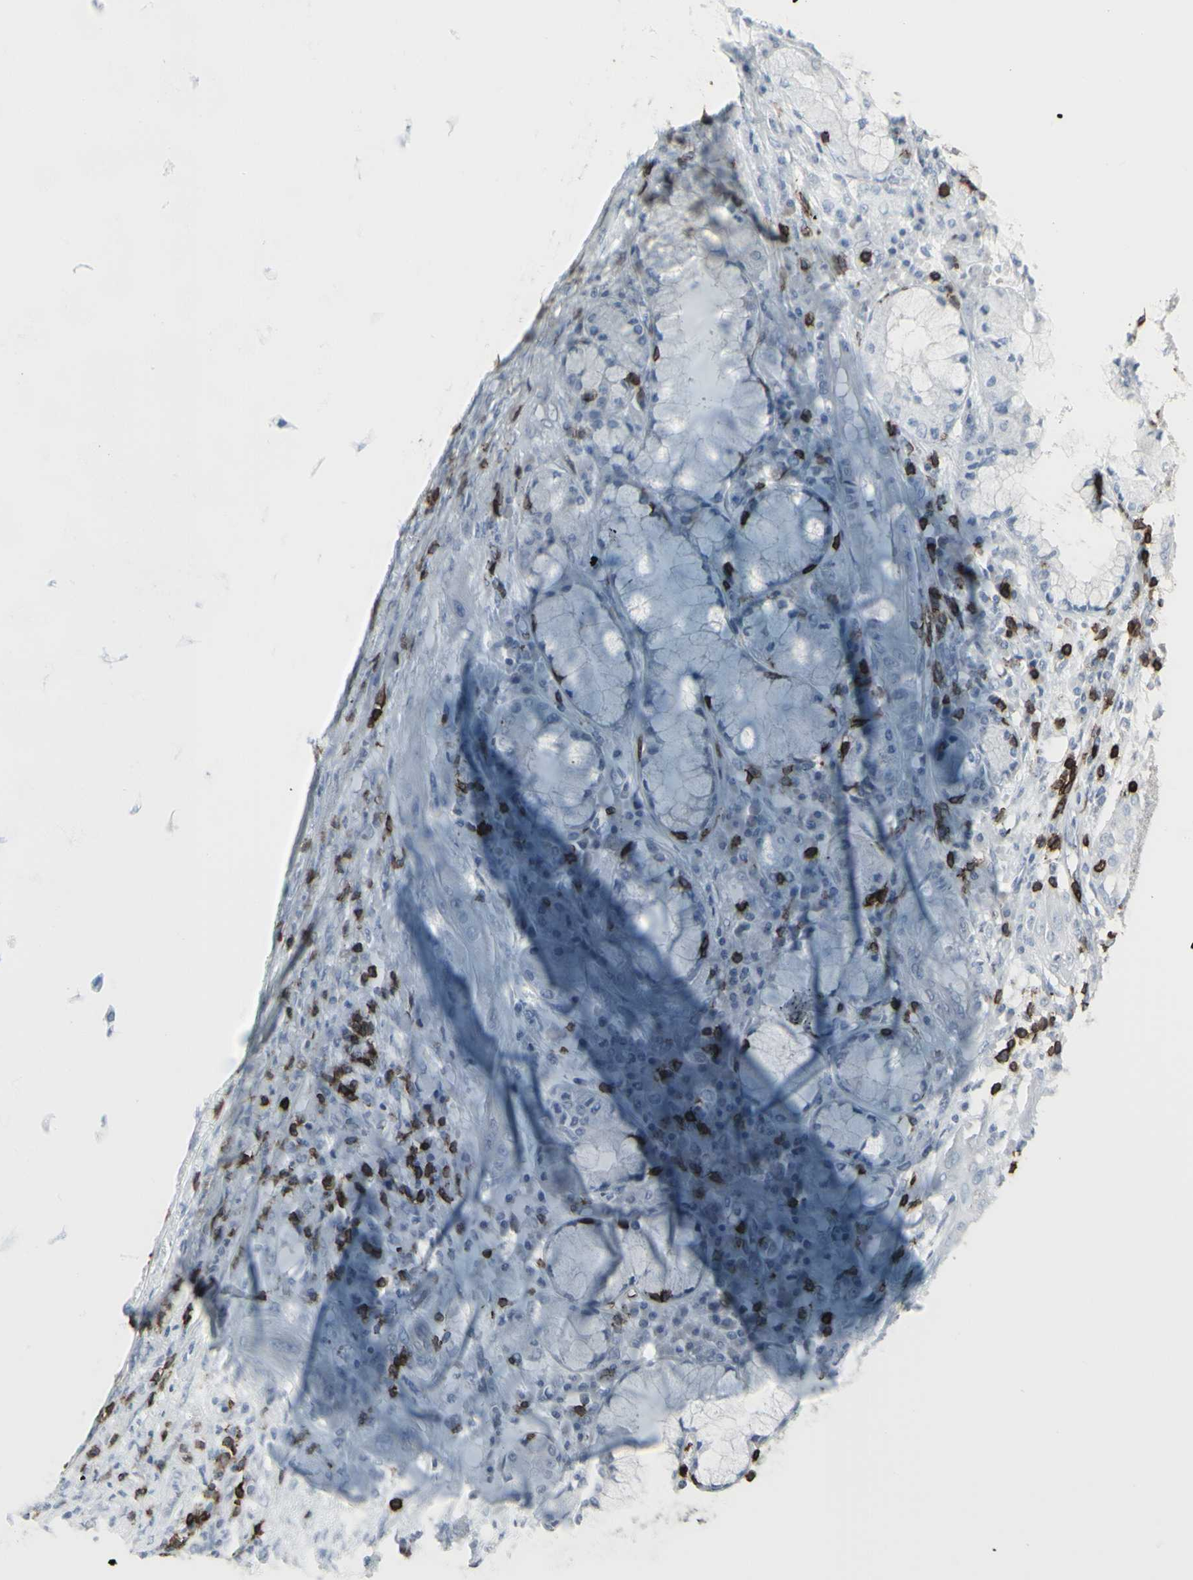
{"staining": {"intensity": "negative", "quantity": "none", "location": "none"}, "tissue": "lung cancer", "cell_type": "Tumor cells", "image_type": "cancer", "snomed": [{"axis": "morphology", "description": "Squamous cell carcinoma, NOS"}, {"axis": "topography", "description": "Lung"}], "caption": "This is an immunohistochemistry photomicrograph of human lung squamous cell carcinoma. There is no expression in tumor cells.", "gene": "CD247", "patient": {"sex": "female", "age": 47}}